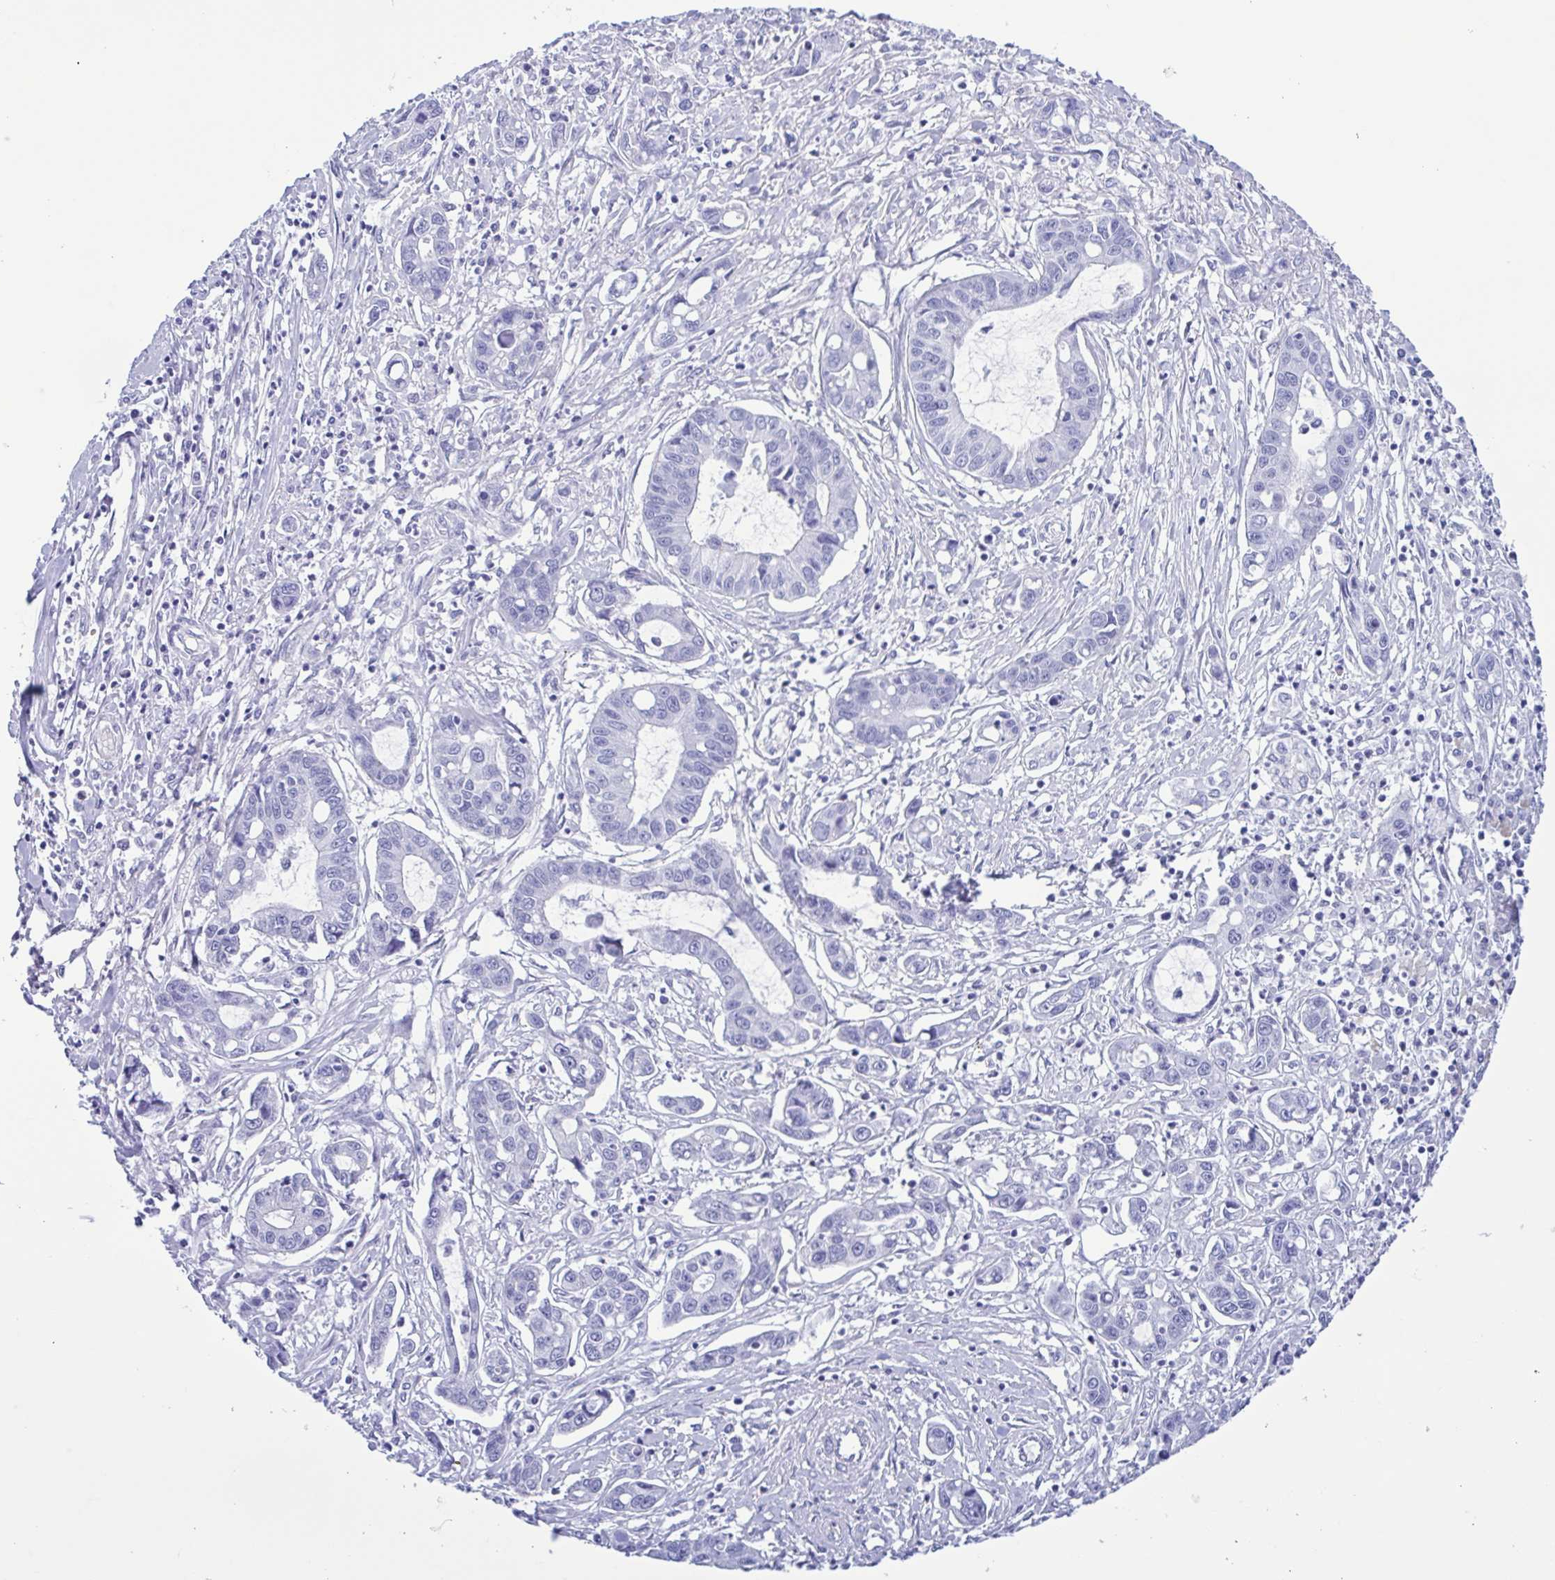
{"staining": {"intensity": "negative", "quantity": "none", "location": "none"}, "tissue": "liver cancer", "cell_type": "Tumor cells", "image_type": "cancer", "snomed": [{"axis": "morphology", "description": "Cholangiocarcinoma"}, {"axis": "topography", "description": "Liver"}], "caption": "High magnification brightfield microscopy of liver cancer (cholangiocarcinoma) stained with DAB (brown) and counterstained with hematoxylin (blue): tumor cells show no significant expression.", "gene": "TSPY2", "patient": {"sex": "male", "age": 58}}